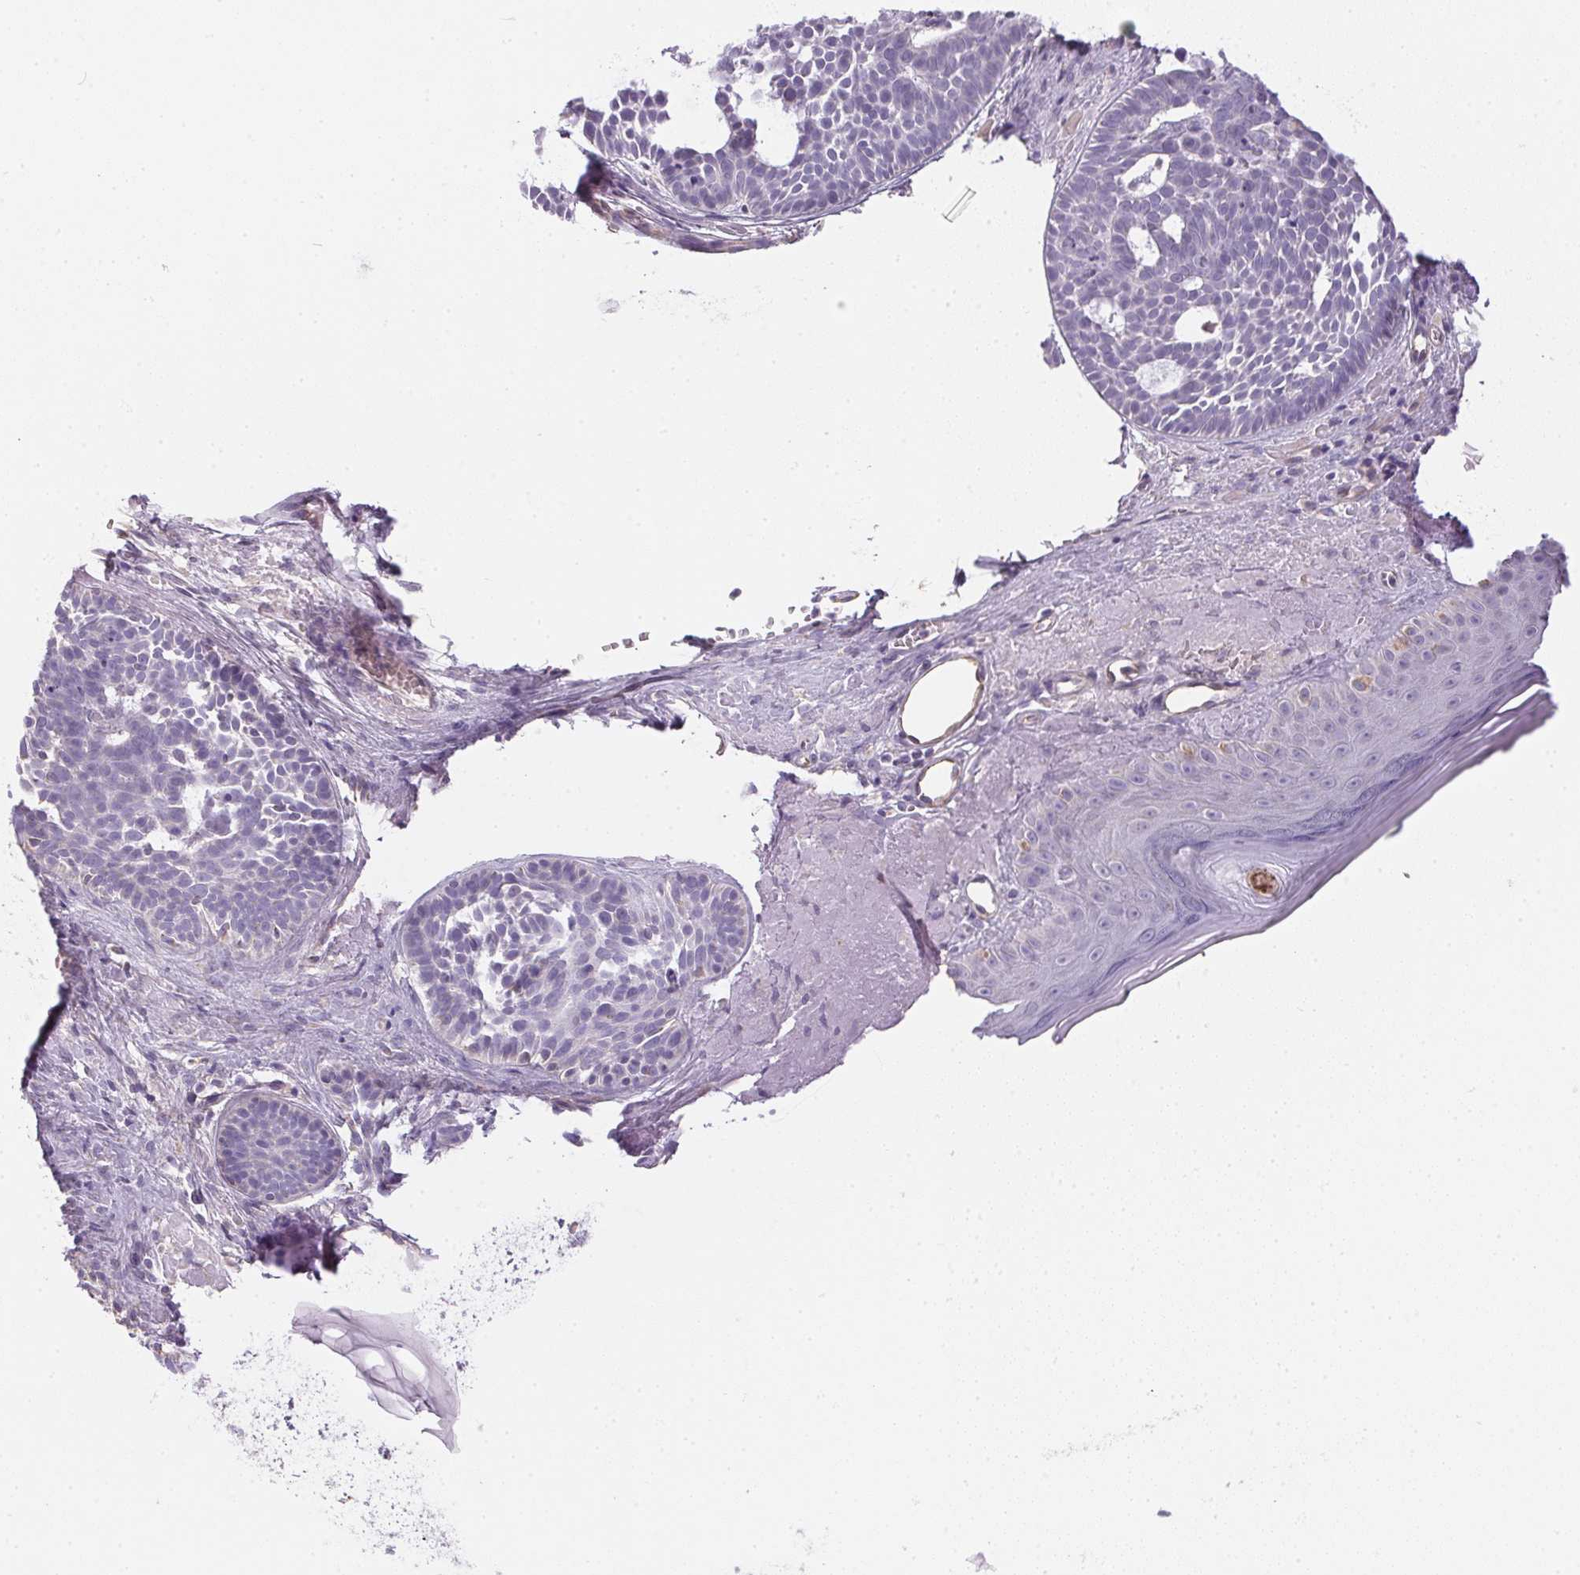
{"staining": {"intensity": "negative", "quantity": "none", "location": "none"}, "tissue": "skin cancer", "cell_type": "Tumor cells", "image_type": "cancer", "snomed": [{"axis": "morphology", "description": "Basal cell carcinoma"}, {"axis": "topography", "description": "Skin"}], "caption": "Immunohistochemical staining of human basal cell carcinoma (skin) displays no significant expression in tumor cells.", "gene": "SMYD1", "patient": {"sex": "male", "age": 81}}